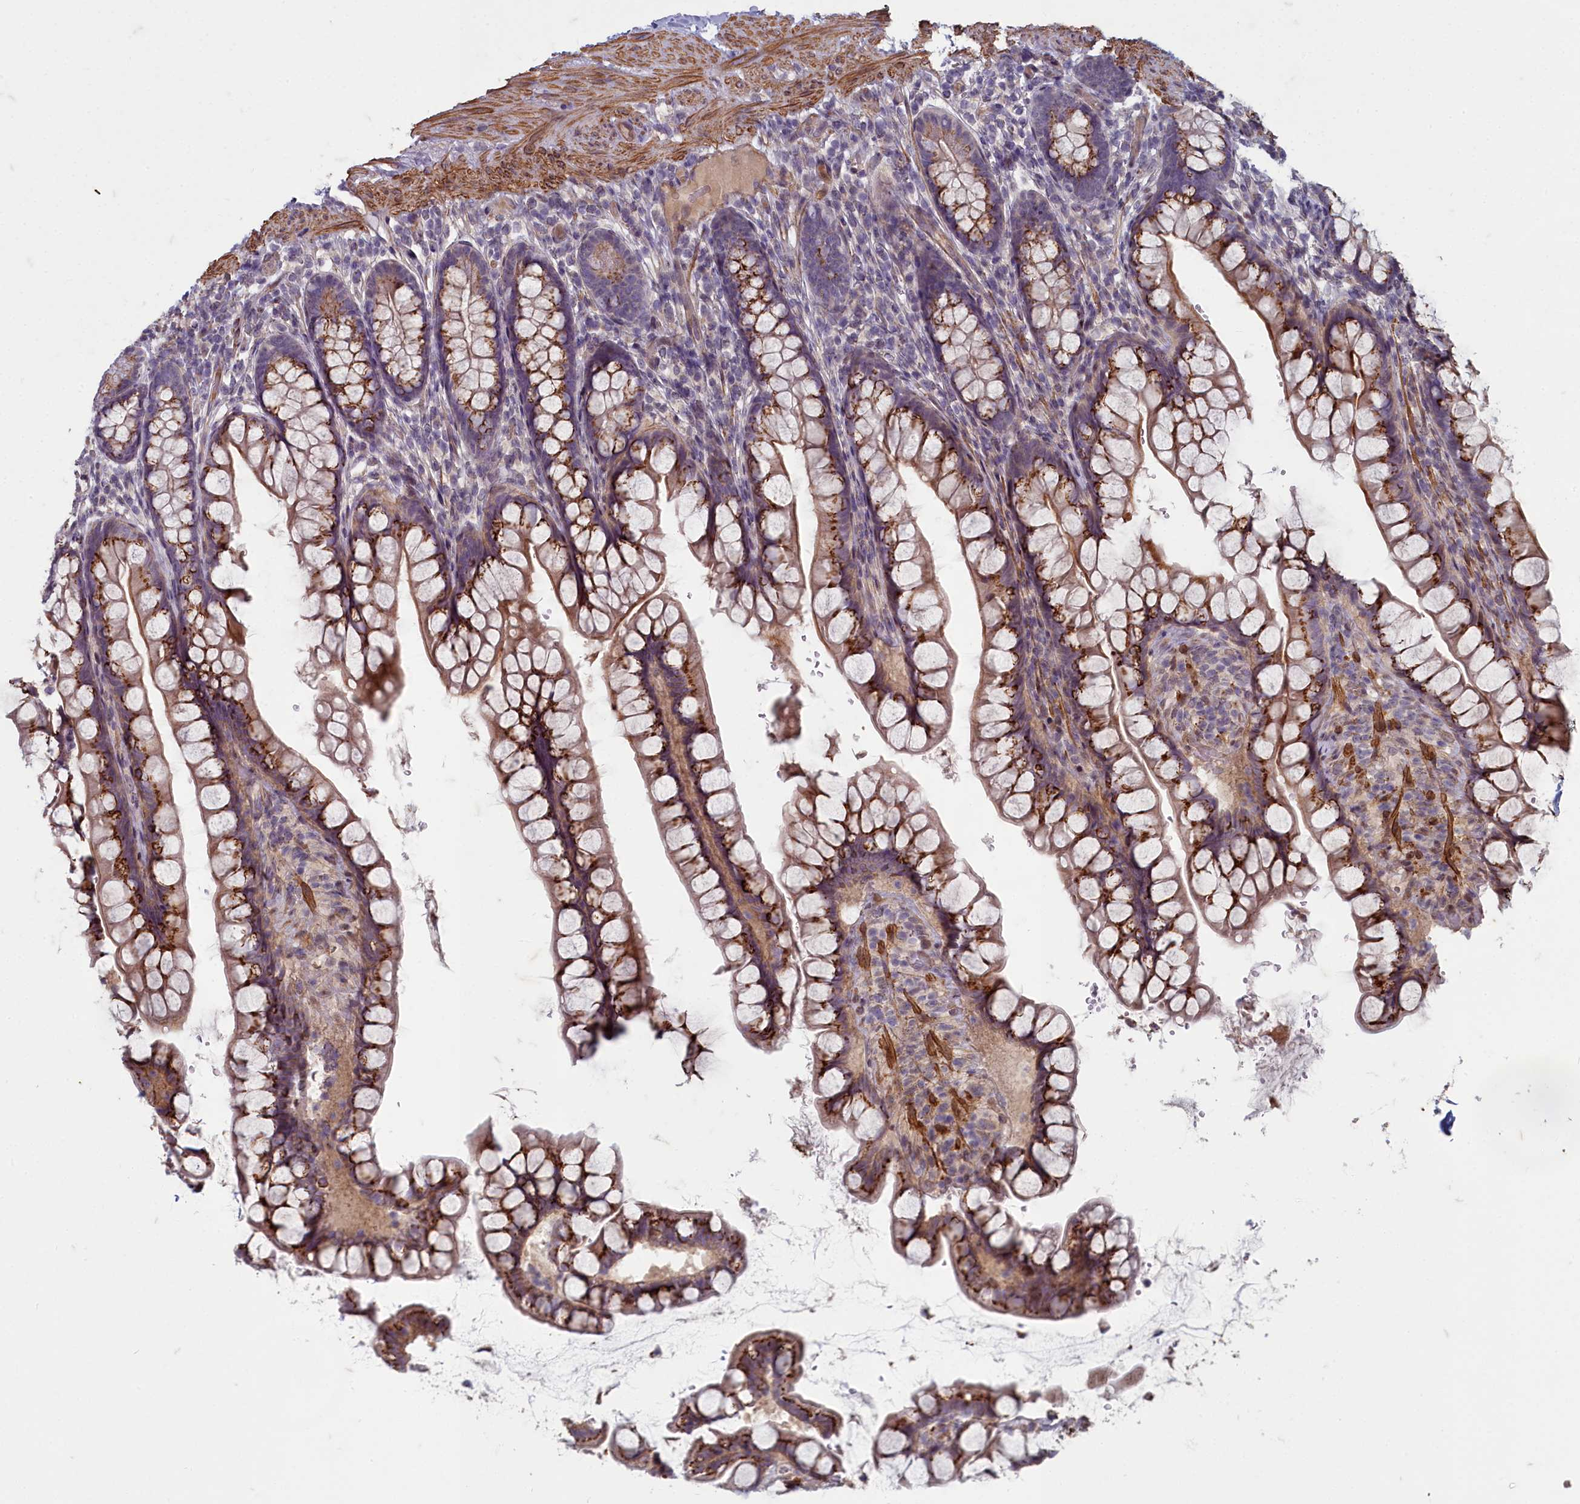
{"staining": {"intensity": "strong", "quantity": ">75%", "location": "cytoplasmic/membranous"}, "tissue": "small intestine", "cell_type": "Glandular cells", "image_type": "normal", "snomed": [{"axis": "morphology", "description": "Normal tissue, NOS"}, {"axis": "topography", "description": "Small intestine"}], "caption": "Small intestine was stained to show a protein in brown. There is high levels of strong cytoplasmic/membranous positivity in approximately >75% of glandular cells. Nuclei are stained in blue.", "gene": "ZNF626", "patient": {"sex": "male", "age": 70}}